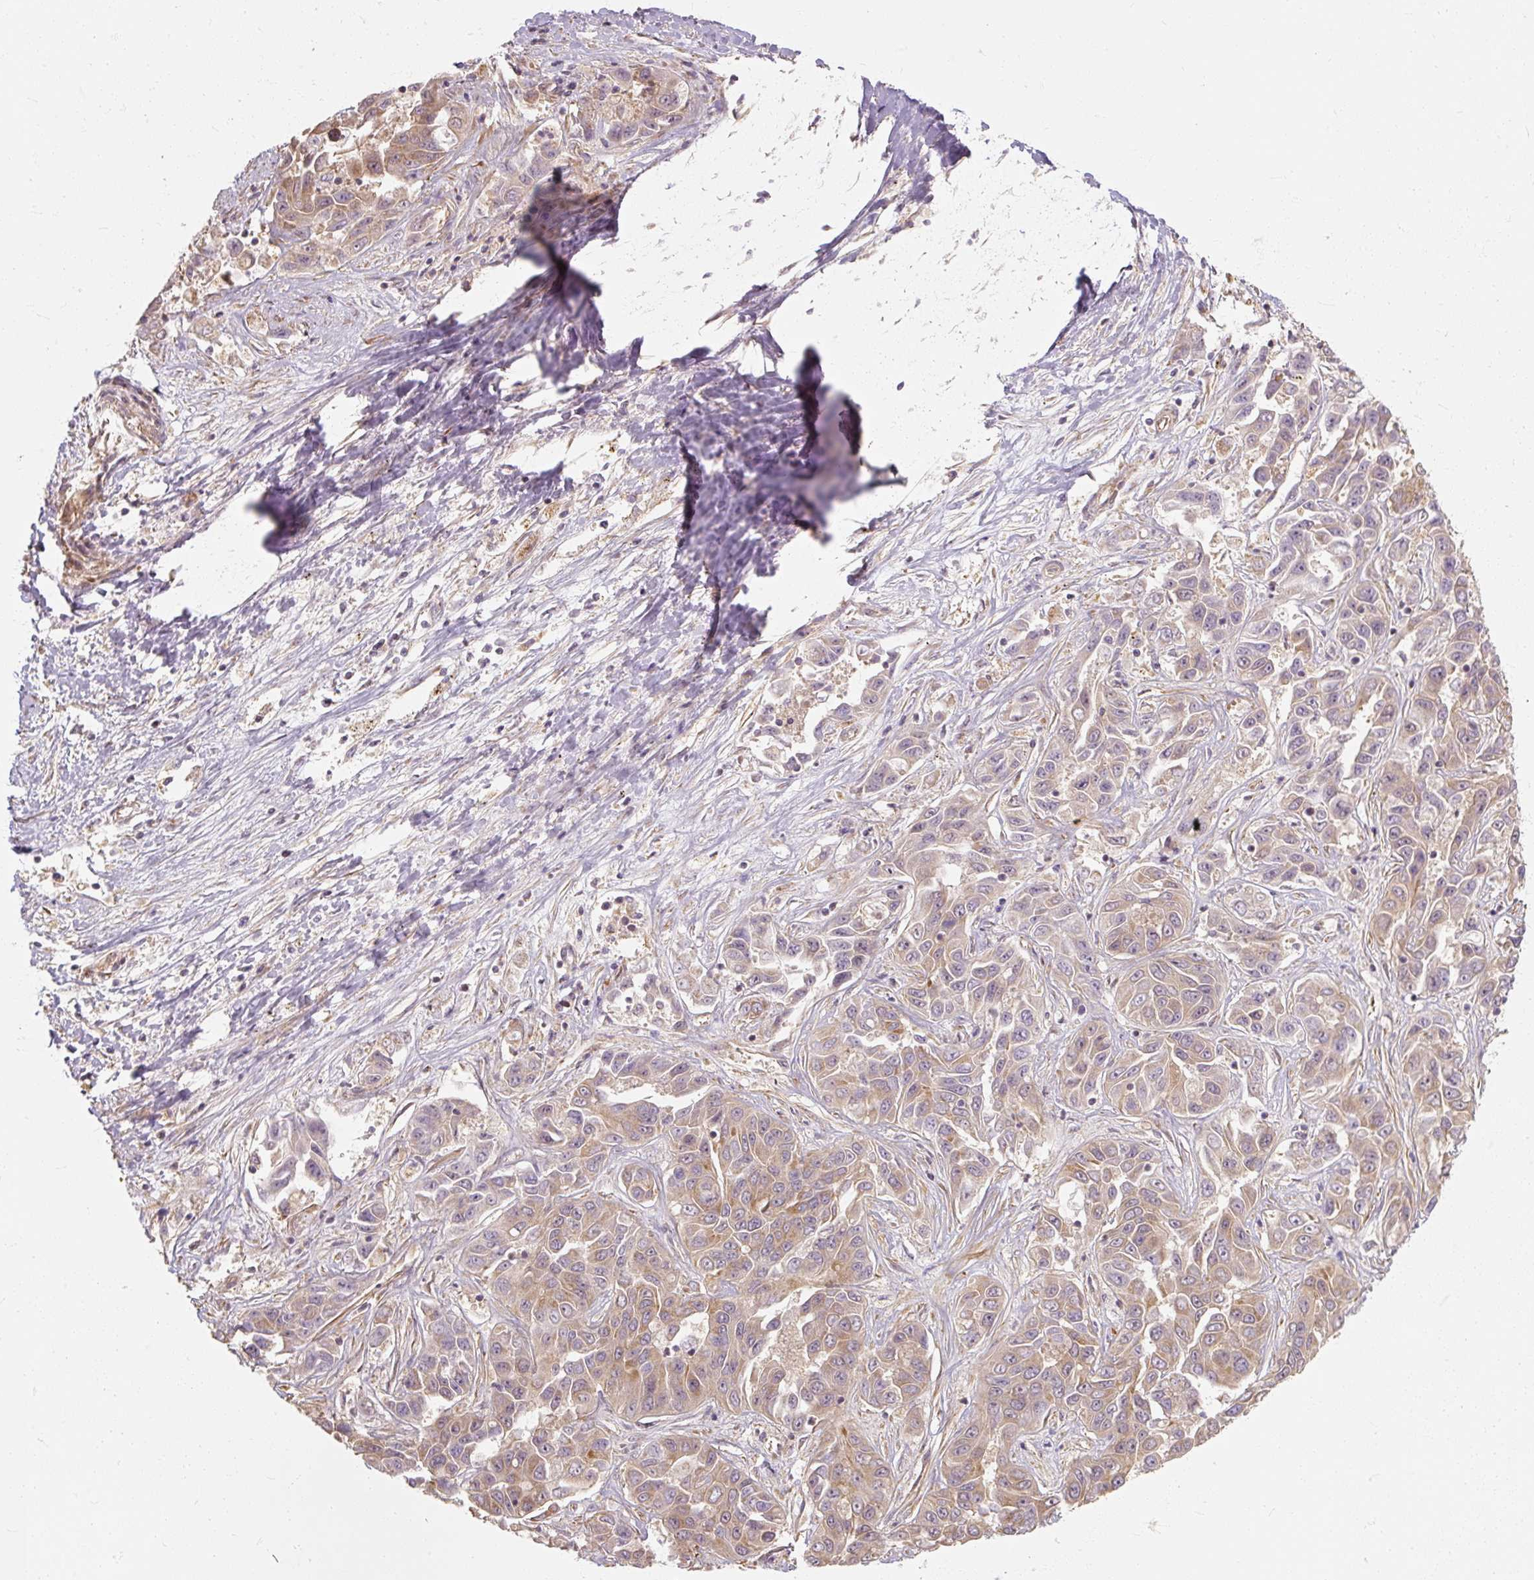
{"staining": {"intensity": "moderate", "quantity": "25%-75%", "location": "cytoplasmic/membranous"}, "tissue": "liver cancer", "cell_type": "Tumor cells", "image_type": "cancer", "snomed": [{"axis": "morphology", "description": "Cholangiocarcinoma"}, {"axis": "topography", "description": "Liver"}], "caption": "This is an image of immunohistochemistry (IHC) staining of liver cancer (cholangiocarcinoma), which shows moderate expression in the cytoplasmic/membranous of tumor cells.", "gene": "RB1CC1", "patient": {"sex": "female", "age": 52}}